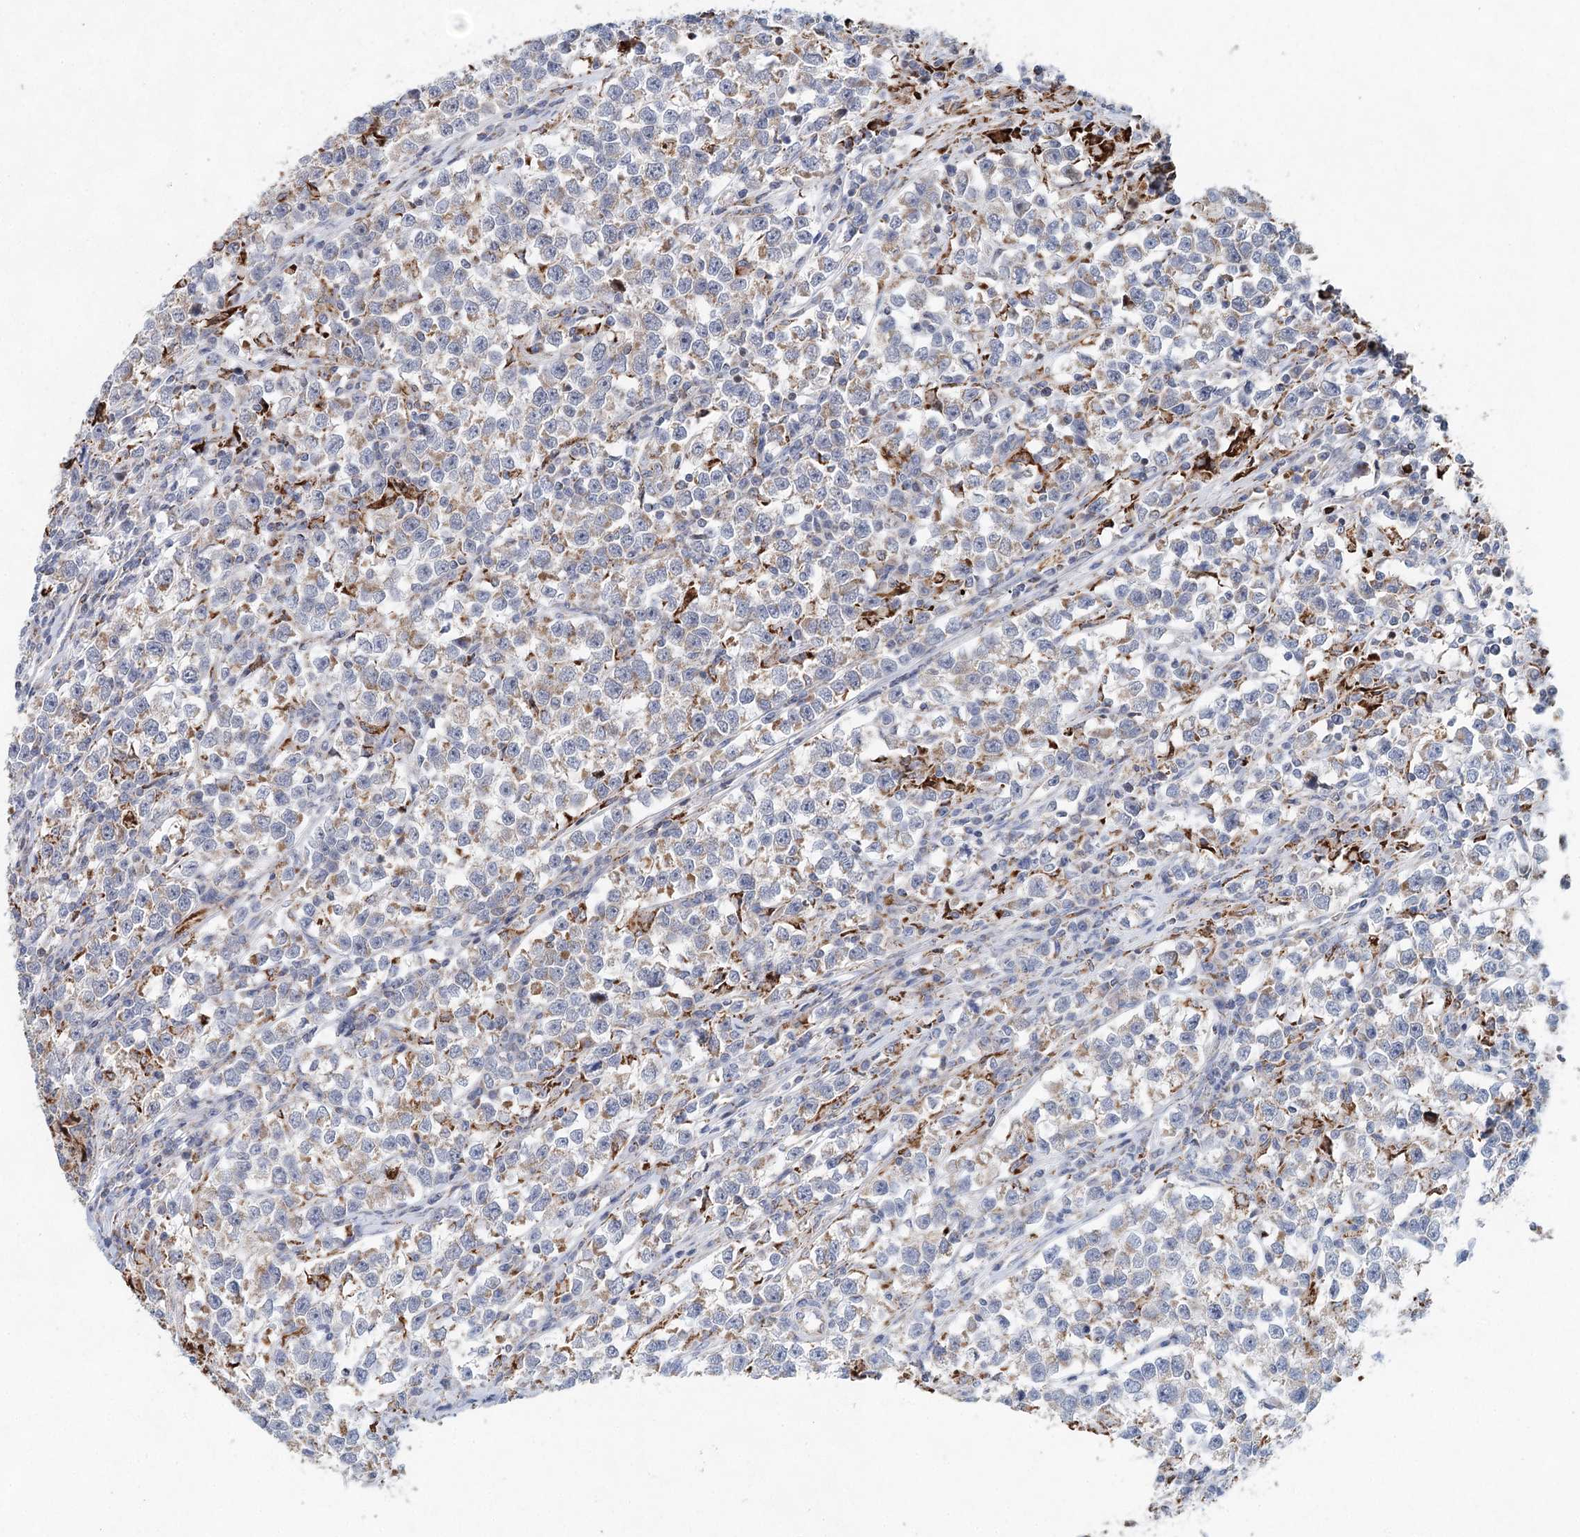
{"staining": {"intensity": "weak", "quantity": "25%-75%", "location": "cytoplasmic/membranous"}, "tissue": "testis cancer", "cell_type": "Tumor cells", "image_type": "cancer", "snomed": [{"axis": "morphology", "description": "Normal tissue, NOS"}, {"axis": "morphology", "description": "Seminoma, NOS"}, {"axis": "topography", "description": "Testis"}], "caption": "This micrograph shows immunohistochemistry (IHC) staining of testis cancer, with low weak cytoplasmic/membranous staining in approximately 25%-75% of tumor cells.", "gene": "XPO6", "patient": {"sex": "male", "age": 43}}